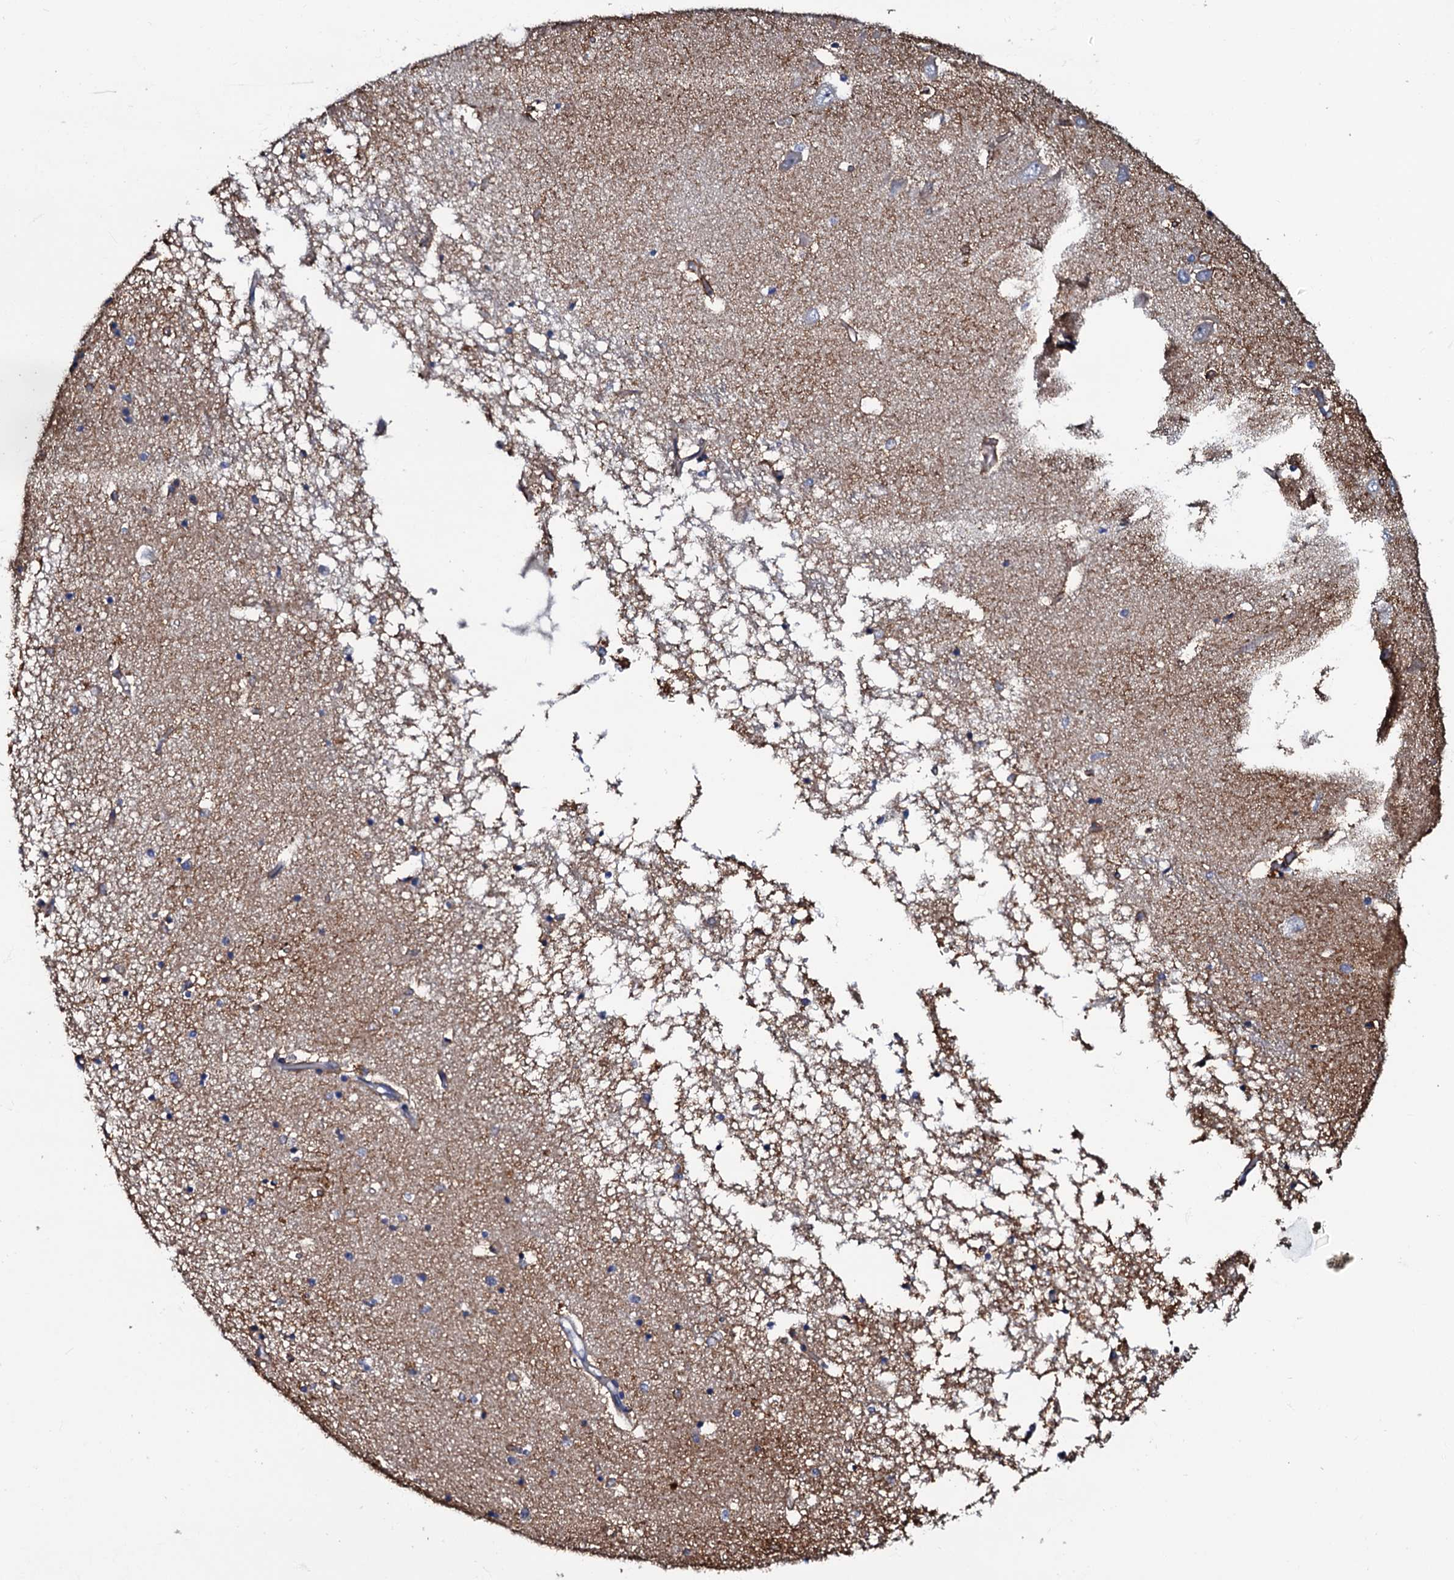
{"staining": {"intensity": "weak", "quantity": "<25%", "location": "cytoplasmic/membranous"}, "tissue": "hippocampus", "cell_type": "Glial cells", "image_type": "normal", "snomed": [{"axis": "morphology", "description": "Normal tissue, NOS"}, {"axis": "topography", "description": "Hippocampus"}], "caption": "Immunohistochemistry of benign hippocampus shows no staining in glial cells.", "gene": "CPNE2", "patient": {"sex": "male", "age": 70}}